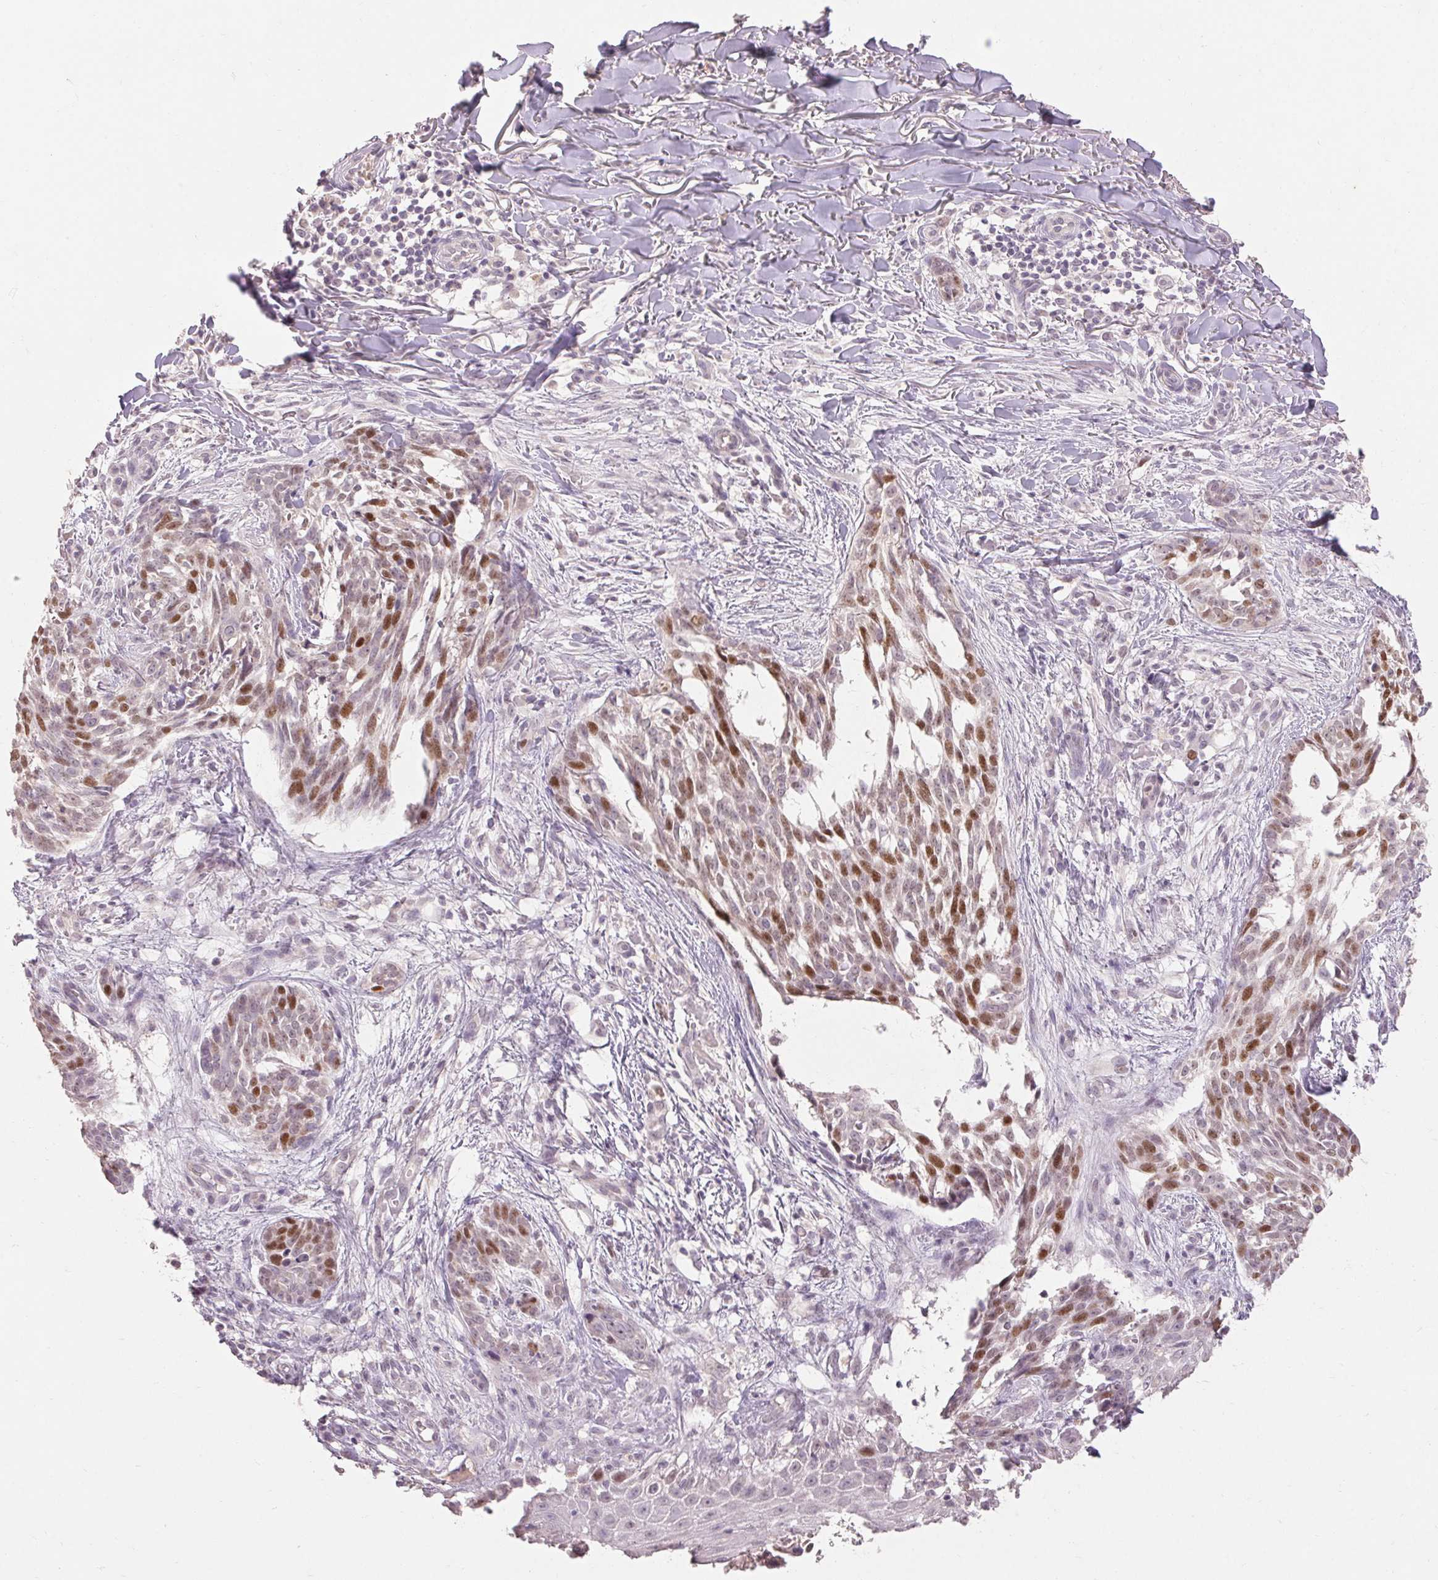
{"staining": {"intensity": "moderate", "quantity": "25%-75%", "location": "nuclear"}, "tissue": "skin cancer", "cell_type": "Tumor cells", "image_type": "cancer", "snomed": [{"axis": "morphology", "description": "Basal cell carcinoma"}, {"axis": "topography", "description": "Skin"}], "caption": "Skin basal cell carcinoma was stained to show a protein in brown. There is medium levels of moderate nuclear staining in approximately 25%-75% of tumor cells.", "gene": "SKP2", "patient": {"sex": "male", "age": 88}}